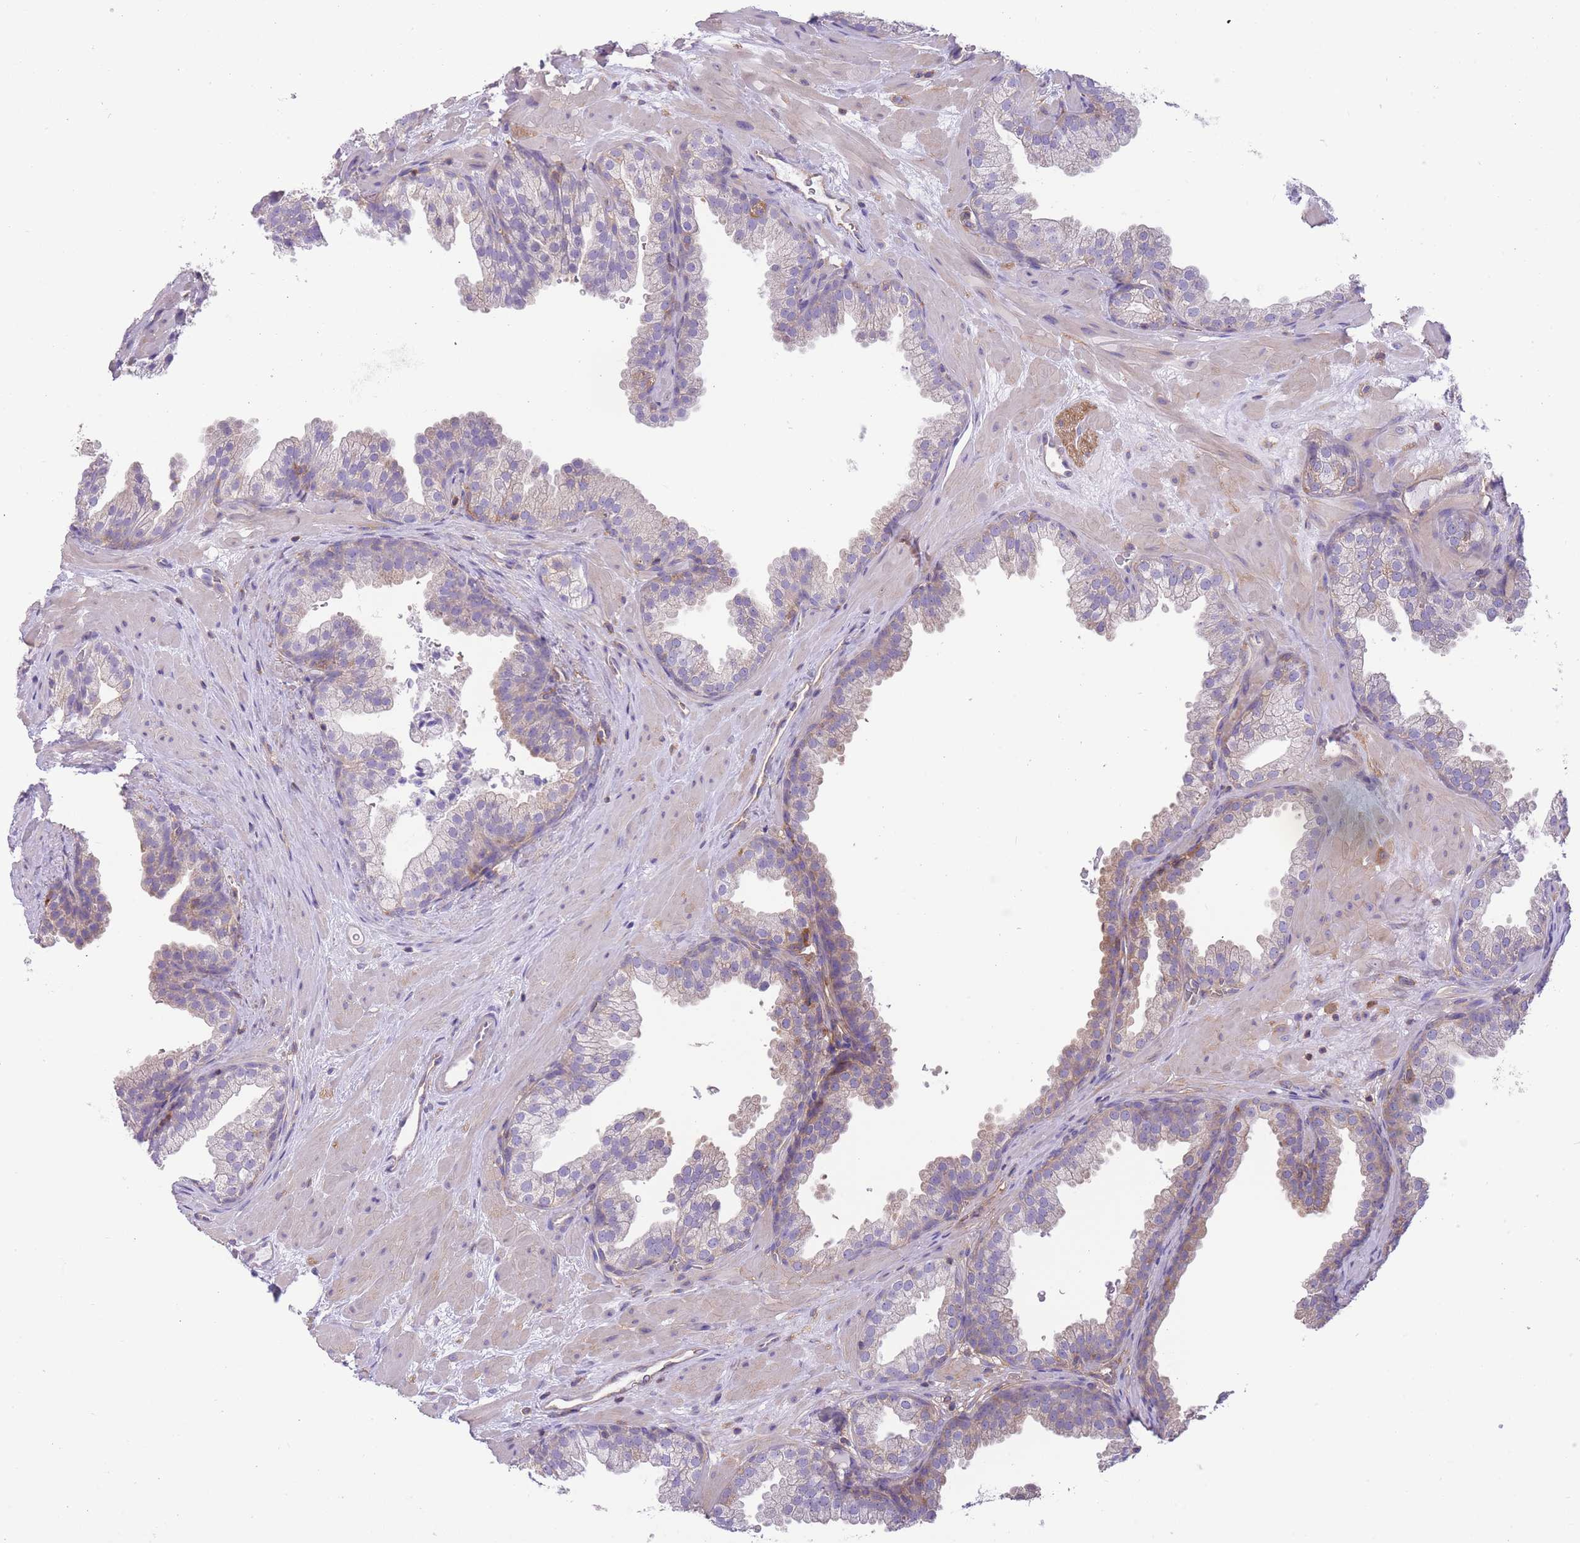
{"staining": {"intensity": "weak", "quantity": "<25%", "location": "cytoplasmic/membranous"}, "tissue": "prostate", "cell_type": "Glandular cells", "image_type": "normal", "snomed": [{"axis": "morphology", "description": "Normal tissue, NOS"}, {"axis": "topography", "description": "Prostate"}], "caption": "IHC micrograph of benign prostate stained for a protein (brown), which reveals no expression in glandular cells.", "gene": "PRKAR1A", "patient": {"sex": "male", "age": 37}}